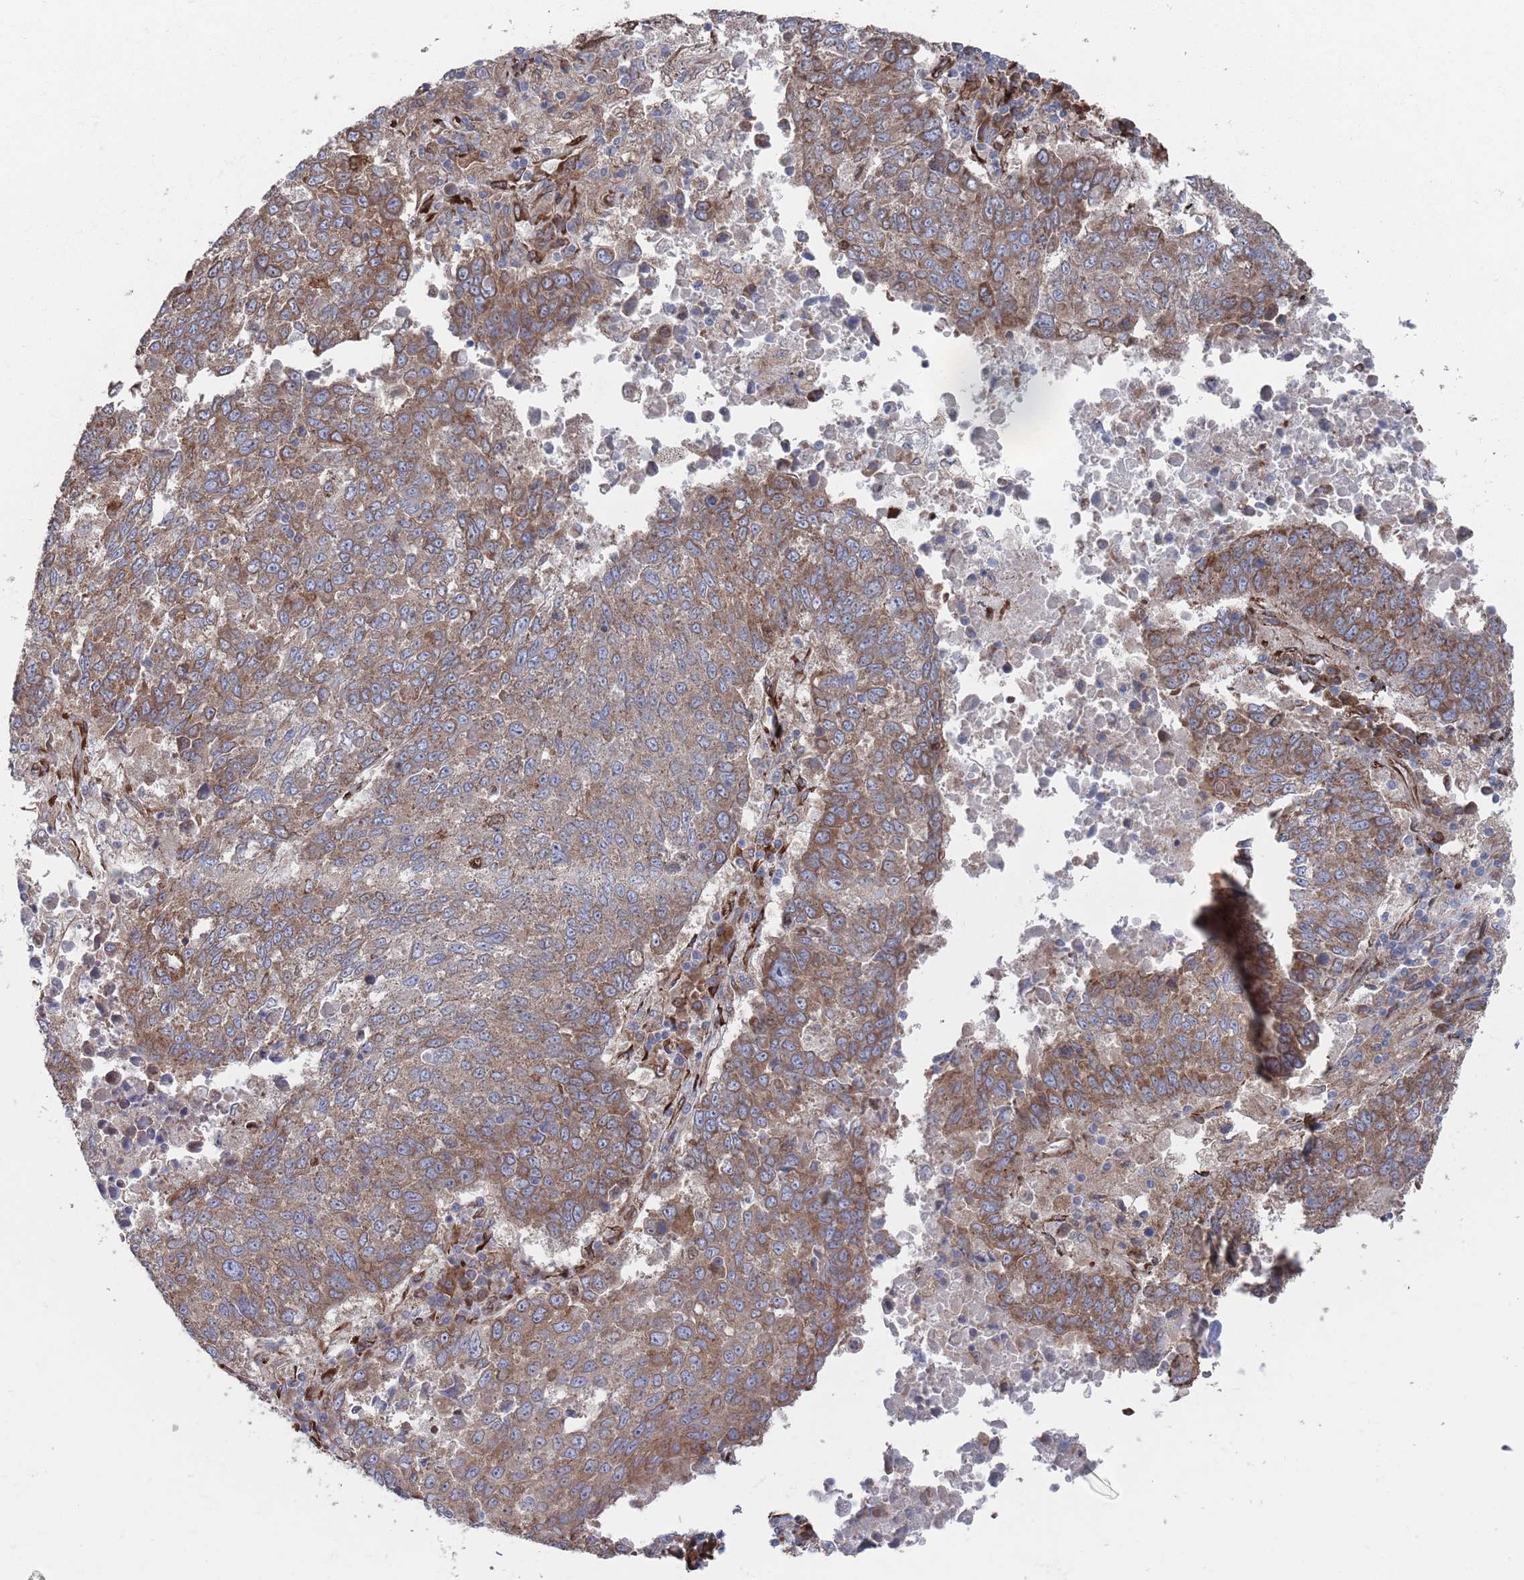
{"staining": {"intensity": "moderate", "quantity": ">75%", "location": "cytoplasmic/membranous"}, "tissue": "lung cancer", "cell_type": "Tumor cells", "image_type": "cancer", "snomed": [{"axis": "morphology", "description": "Squamous cell carcinoma, NOS"}, {"axis": "topography", "description": "Lung"}], "caption": "Lung cancer was stained to show a protein in brown. There is medium levels of moderate cytoplasmic/membranous staining in about >75% of tumor cells.", "gene": "CCDC106", "patient": {"sex": "male", "age": 73}}